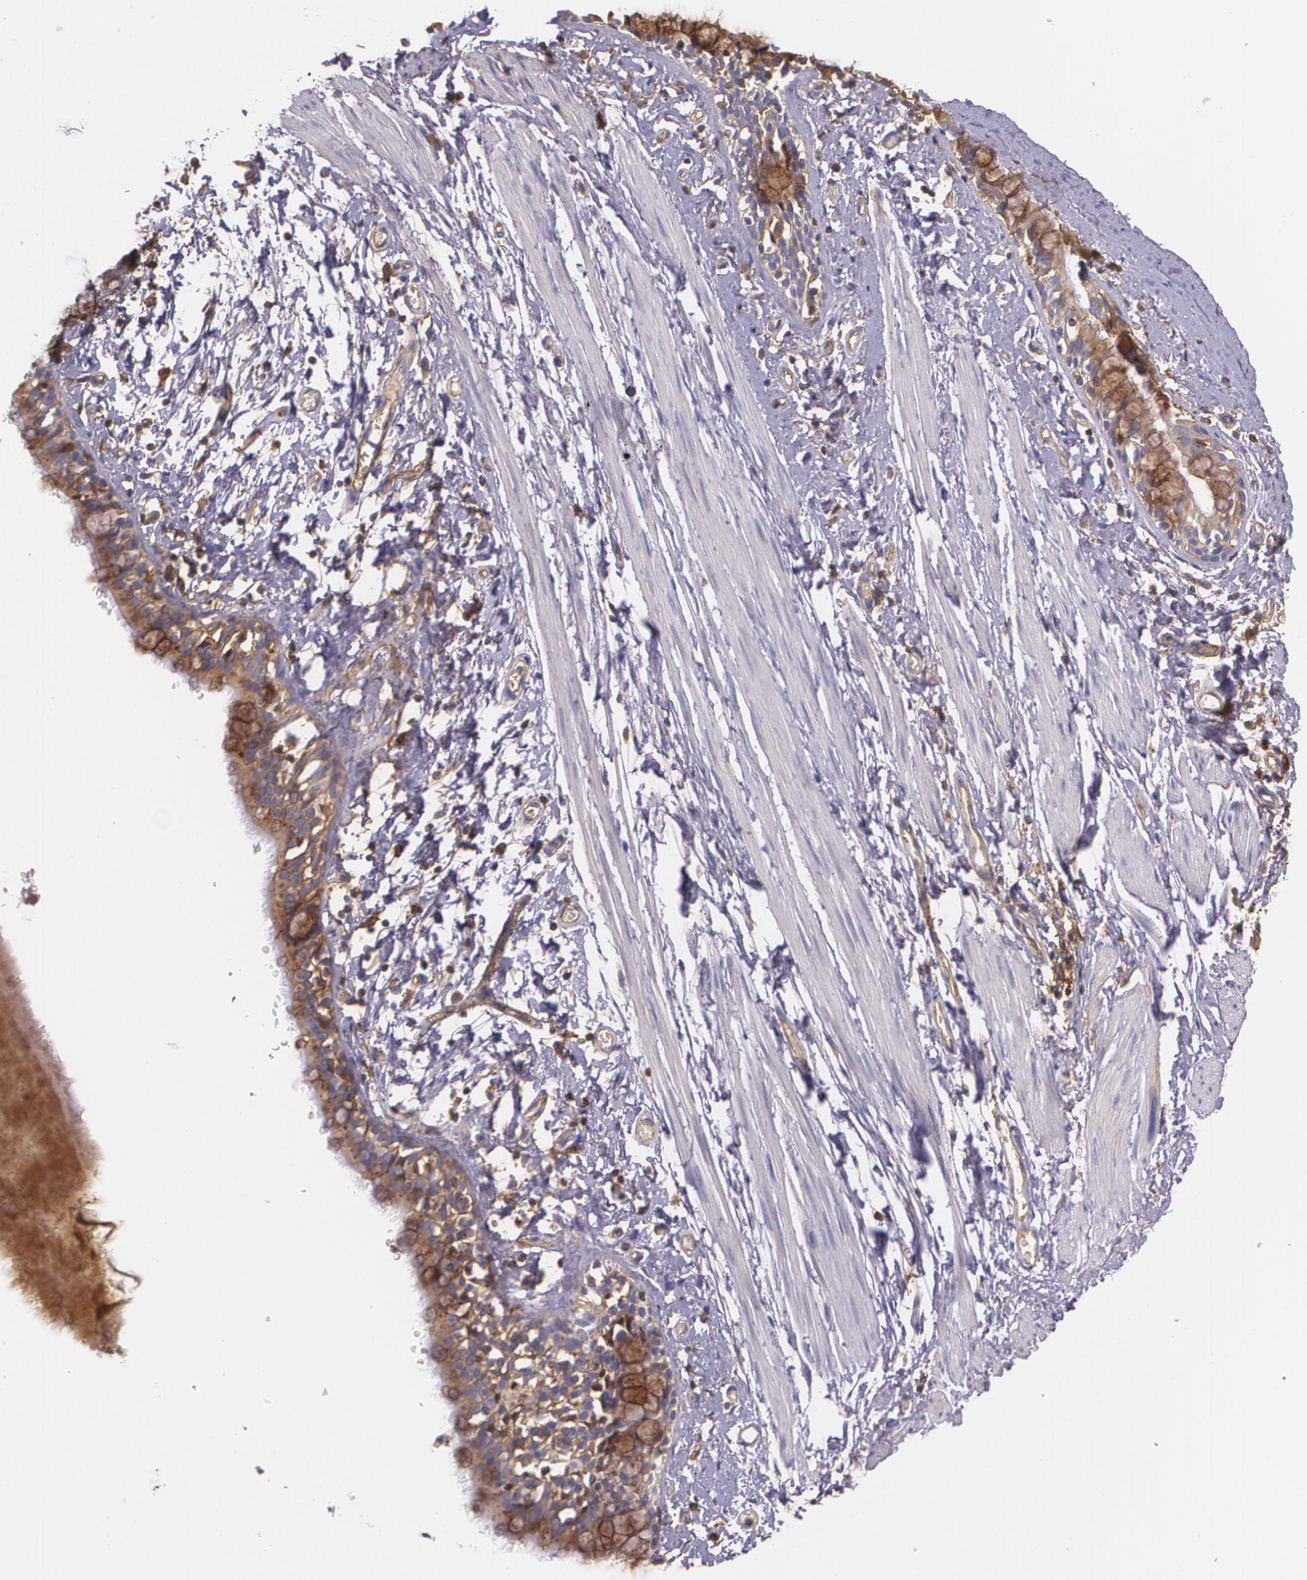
{"staining": {"intensity": "moderate", "quantity": "25%-75%", "location": "cytoplasmic/membranous"}, "tissue": "bronchus", "cell_type": "Respiratory epithelial cells", "image_type": "normal", "snomed": [{"axis": "morphology", "description": "Normal tissue, NOS"}, {"axis": "topography", "description": "Lymph node of abdomen"}, {"axis": "topography", "description": "Lymph node of pelvis"}], "caption": "Bronchus stained with a protein marker exhibits moderate staining in respiratory epithelial cells.", "gene": "B2M", "patient": {"sex": "female", "age": 65}}